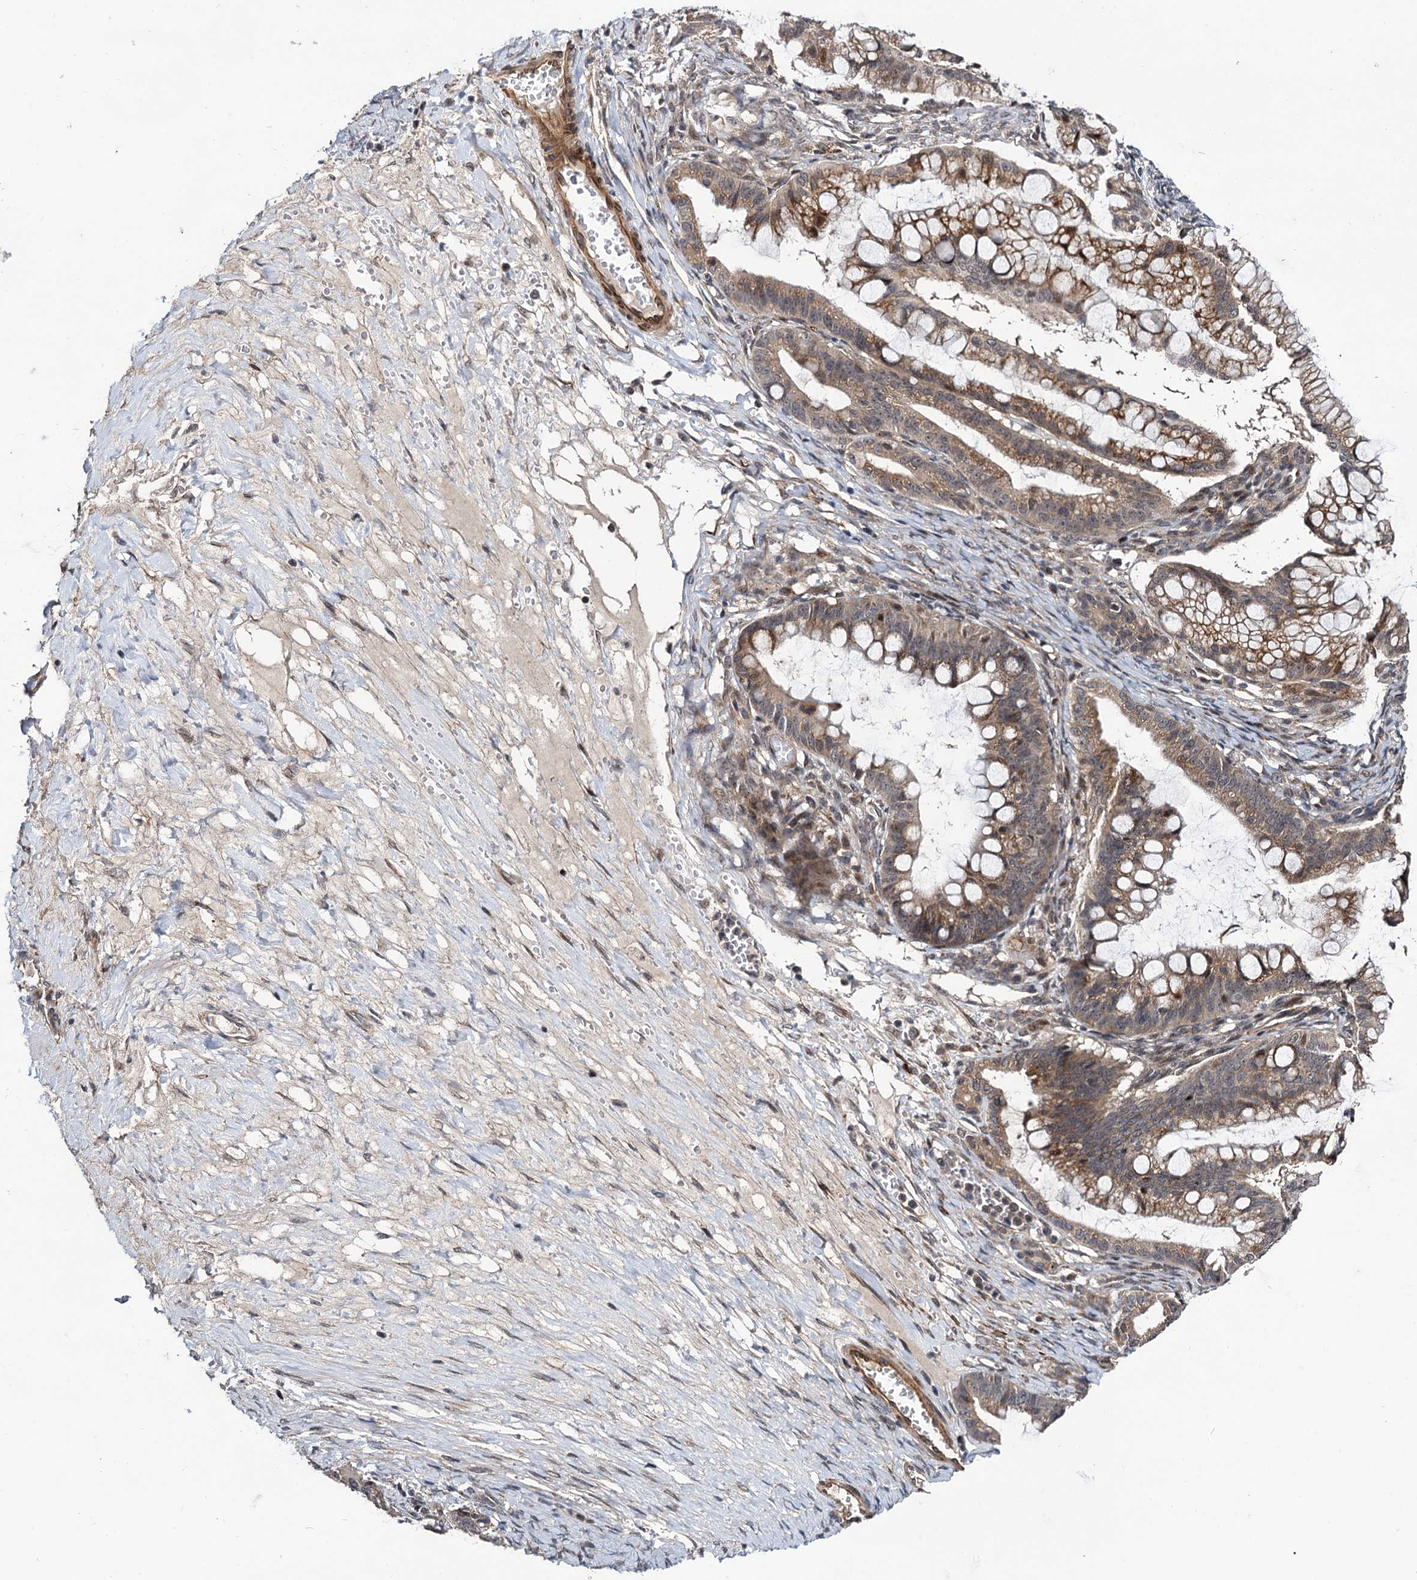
{"staining": {"intensity": "moderate", "quantity": ">75%", "location": "cytoplasmic/membranous"}, "tissue": "ovarian cancer", "cell_type": "Tumor cells", "image_type": "cancer", "snomed": [{"axis": "morphology", "description": "Cystadenocarcinoma, mucinous, NOS"}, {"axis": "topography", "description": "Ovary"}], "caption": "Immunohistochemistry (IHC) micrograph of human ovarian cancer stained for a protein (brown), which shows medium levels of moderate cytoplasmic/membranous expression in about >75% of tumor cells.", "gene": "ARHGAP42", "patient": {"sex": "female", "age": 73}}